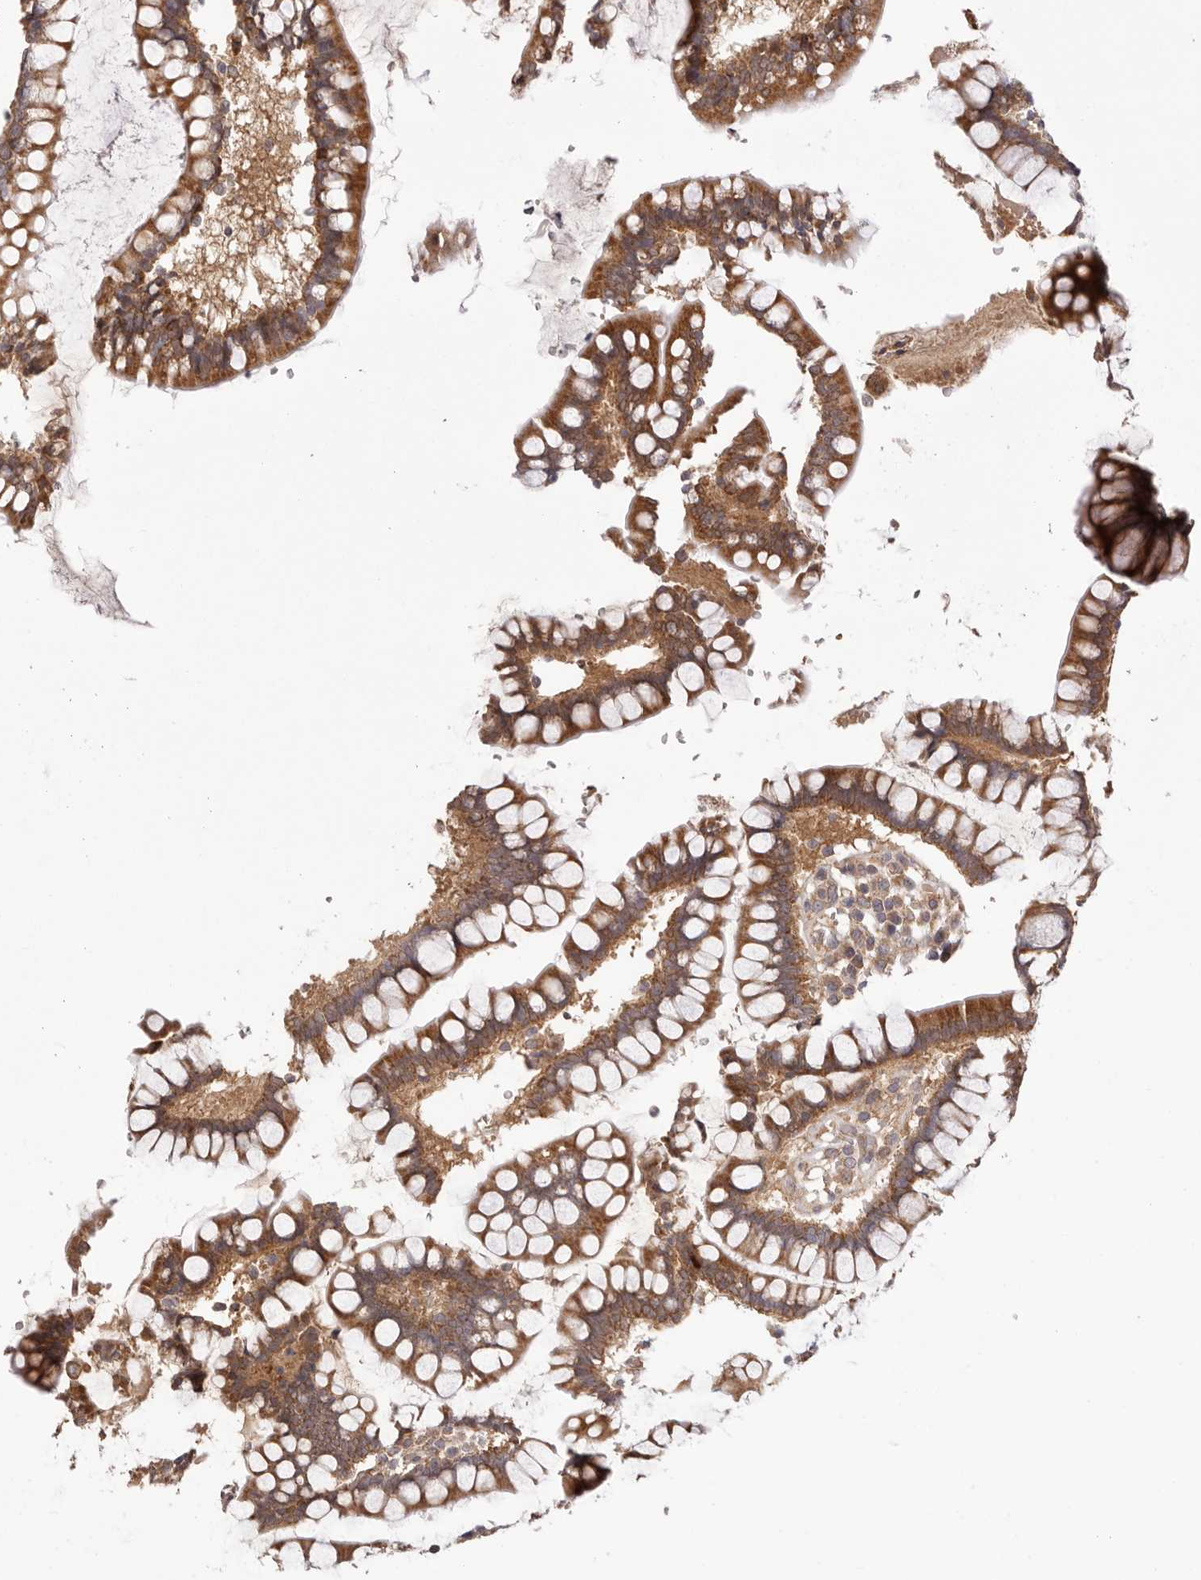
{"staining": {"intensity": "moderate", "quantity": ">75%", "location": "cytoplasmic/membranous"}, "tissue": "colon", "cell_type": "Endothelial cells", "image_type": "normal", "snomed": [{"axis": "morphology", "description": "Normal tissue, NOS"}, {"axis": "topography", "description": "Colon"}], "caption": "Colon stained with a brown dye demonstrates moderate cytoplasmic/membranous positive expression in about >75% of endothelial cells.", "gene": "UBR2", "patient": {"sex": "female", "age": 79}}